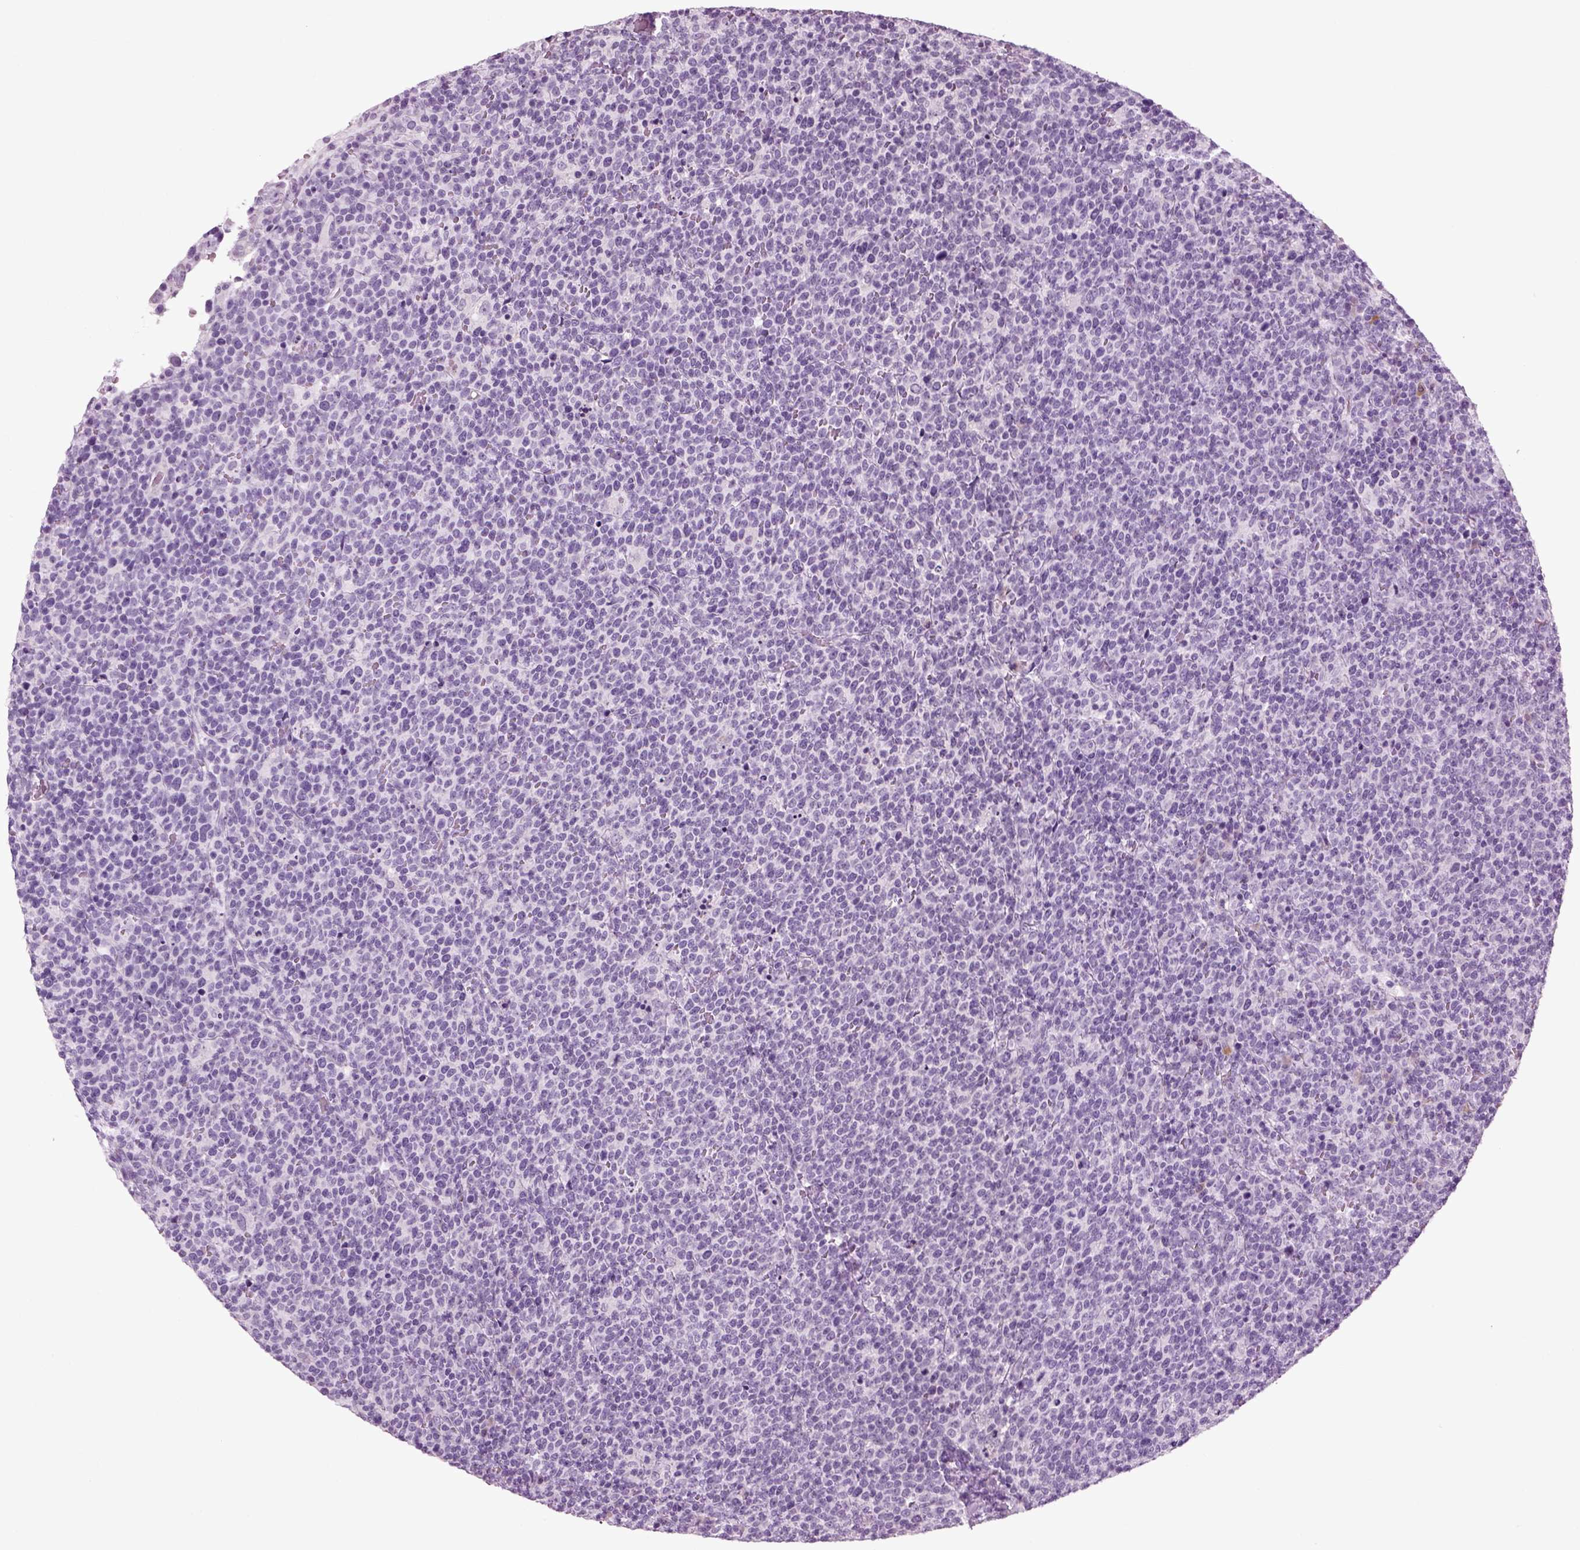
{"staining": {"intensity": "negative", "quantity": "none", "location": "none"}, "tissue": "lymphoma", "cell_type": "Tumor cells", "image_type": "cancer", "snomed": [{"axis": "morphology", "description": "Malignant lymphoma, non-Hodgkin's type, High grade"}, {"axis": "topography", "description": "Lymph node"}], "caption": "This histopathology image is of lymphoma stained with immunohistochemistry to label a protein in brown with the nuclei are counter-stained blue. There is no positivity in tumor cells. (DAB IHC, high magnification).", "gene": "PRLH", "patient": {"sex": "male", "age": 61}}